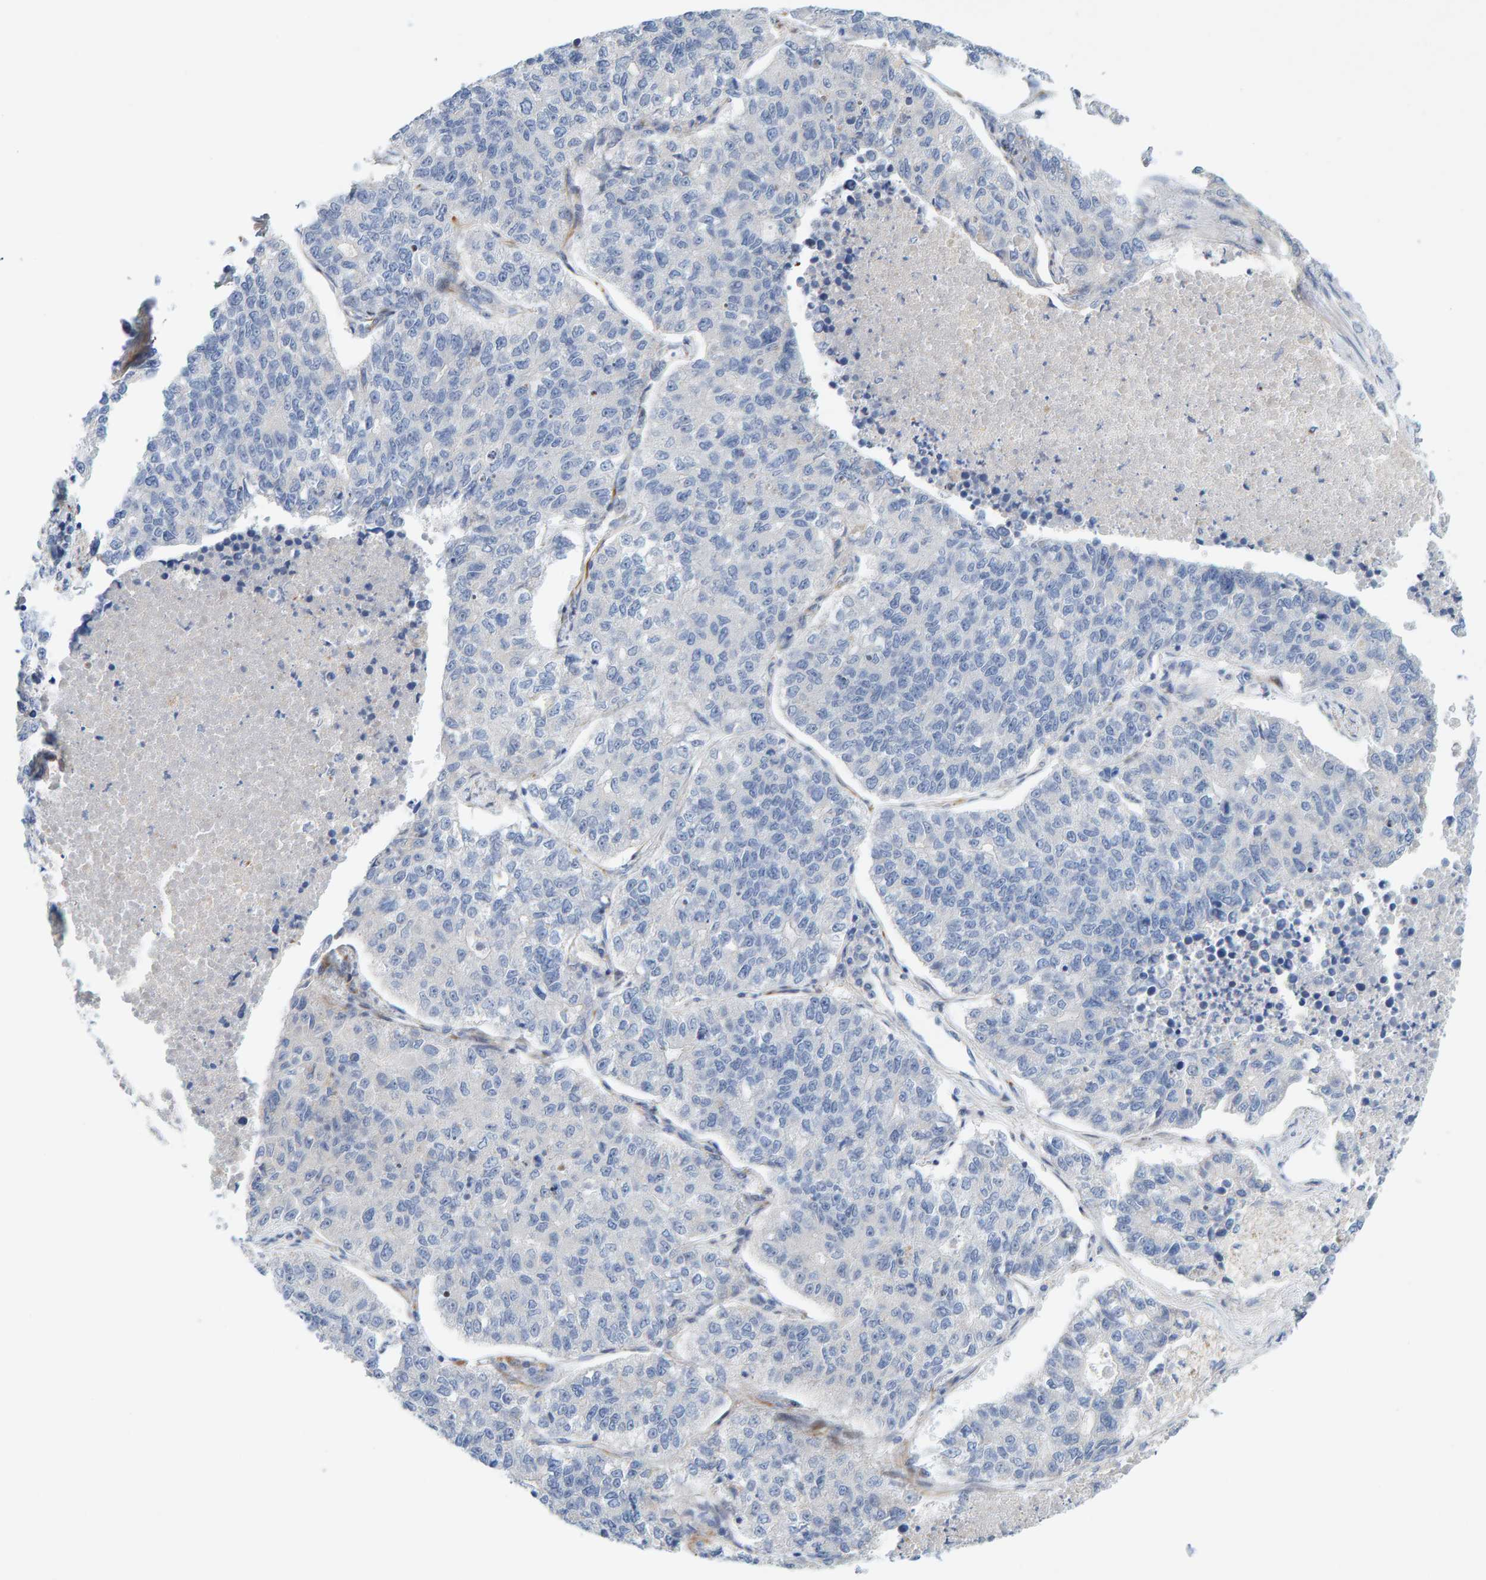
{"staining": {"intensity": "negative", "quantity": "none", "location": "none"}, "tissue": "lung cancer", "cell_type": "Tumor cells", "image_type": "cancer", "snomed": [{"axis": "morphology", "description": "Adenocarcinoma, NOS"}, {"axis": "topography", "description": "Lung"}], "caption": "Immunohistochemistry histopathology image of neoplastic tissue: human lung cancer stained with DAB reveals no significant protein positivity in tumor cells.", "gene": "POLG2", "patient": {"sex": "male", "age": 49}}